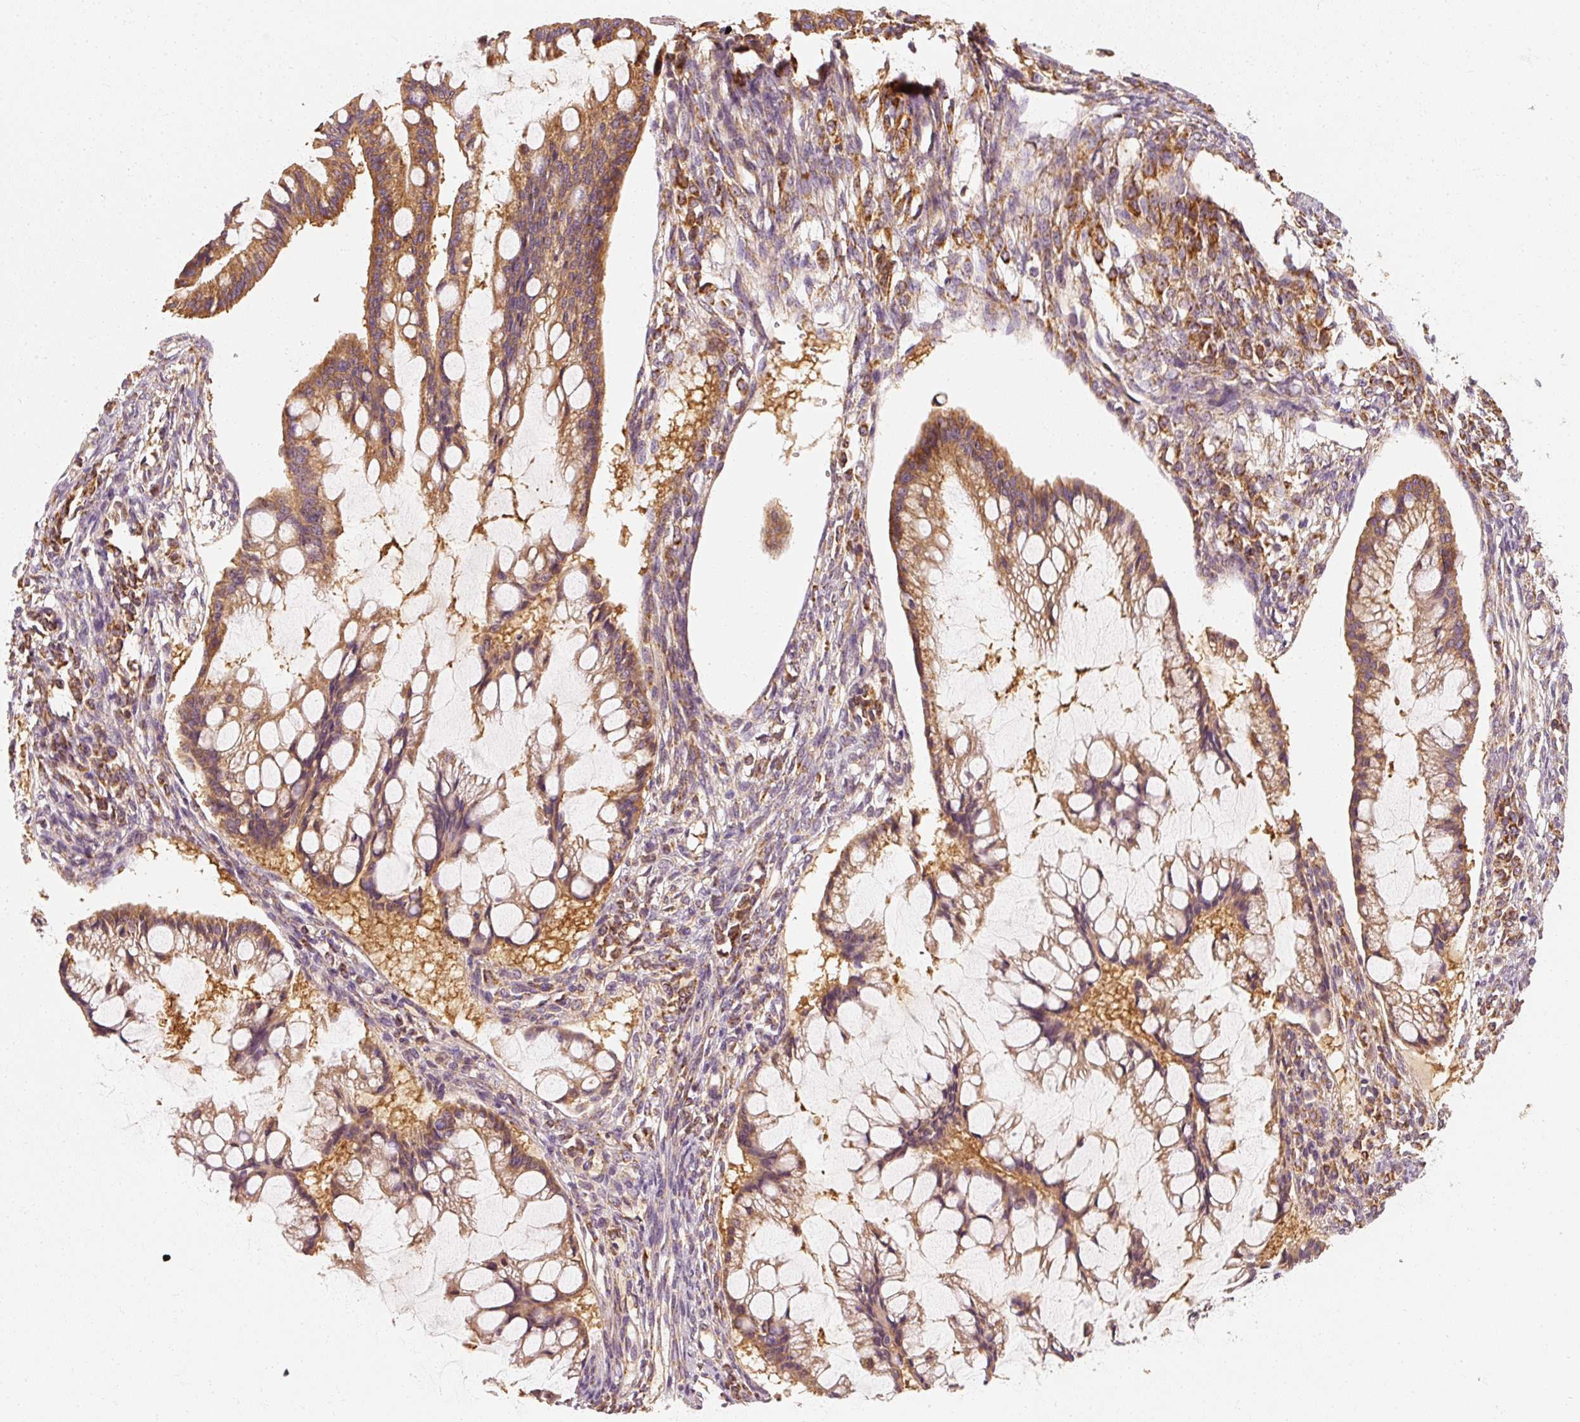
{"staining": {"intensity": "moderate", "quantity": ">75%", "location": "cytoplasmic/membranous"}, "tissue": "ovarian cancer", "cell_type": "Tumor cells", "image_type": "cancer", "snomed": [{"axis": "morphology", "description": "Cystadenocarcinoma, mucinous, NOS"}, {"axis": "topography", "description": "Ovary"}], "caption": "Immunohistochemical staining of human ovarian cancer shows medium levels of moderate cytoplasmic/membranous protein positivity in about >75% of tumor cells.", "gene": "TOMM40", "patient": {"sex": "female", "age": 73}}